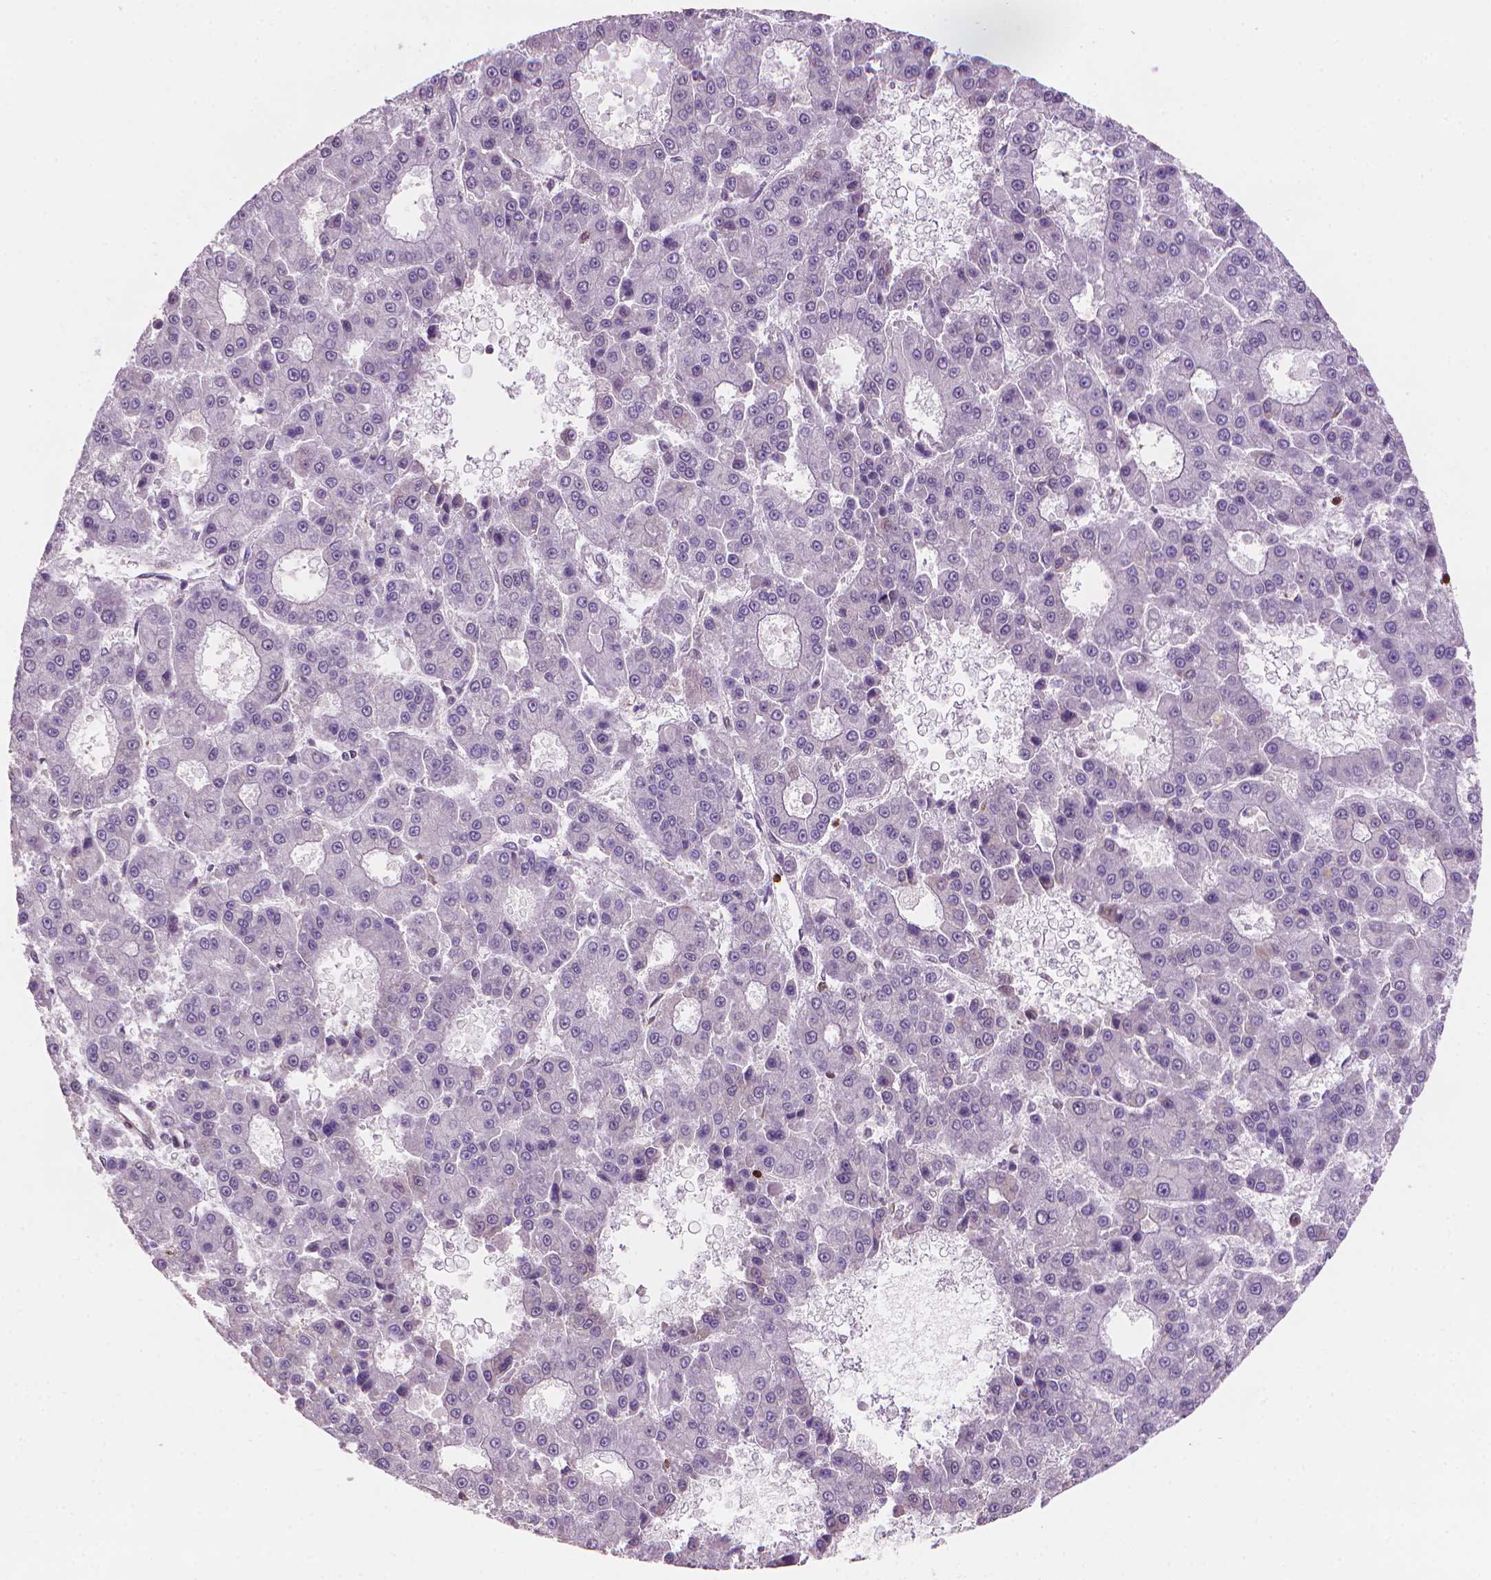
{"staining": {"intensity": "negative", "quantity": "none", "location": "none"}, "tissue": "liver cancer", "cell_type": "Tumor cells", "image_type": "cancer", "snomed": [{"axis": "morphology", "description": "Carcinoma, Hepatocellular, NOS"}, {"axis": "topography", "description": "Liver"}], "caption": "The photomicrograph displays no significant staining in tumor cells of liver hepatocellular carcinoma.", "gene": "BCL2", "patient": {"sex": "male", "age": 70}}